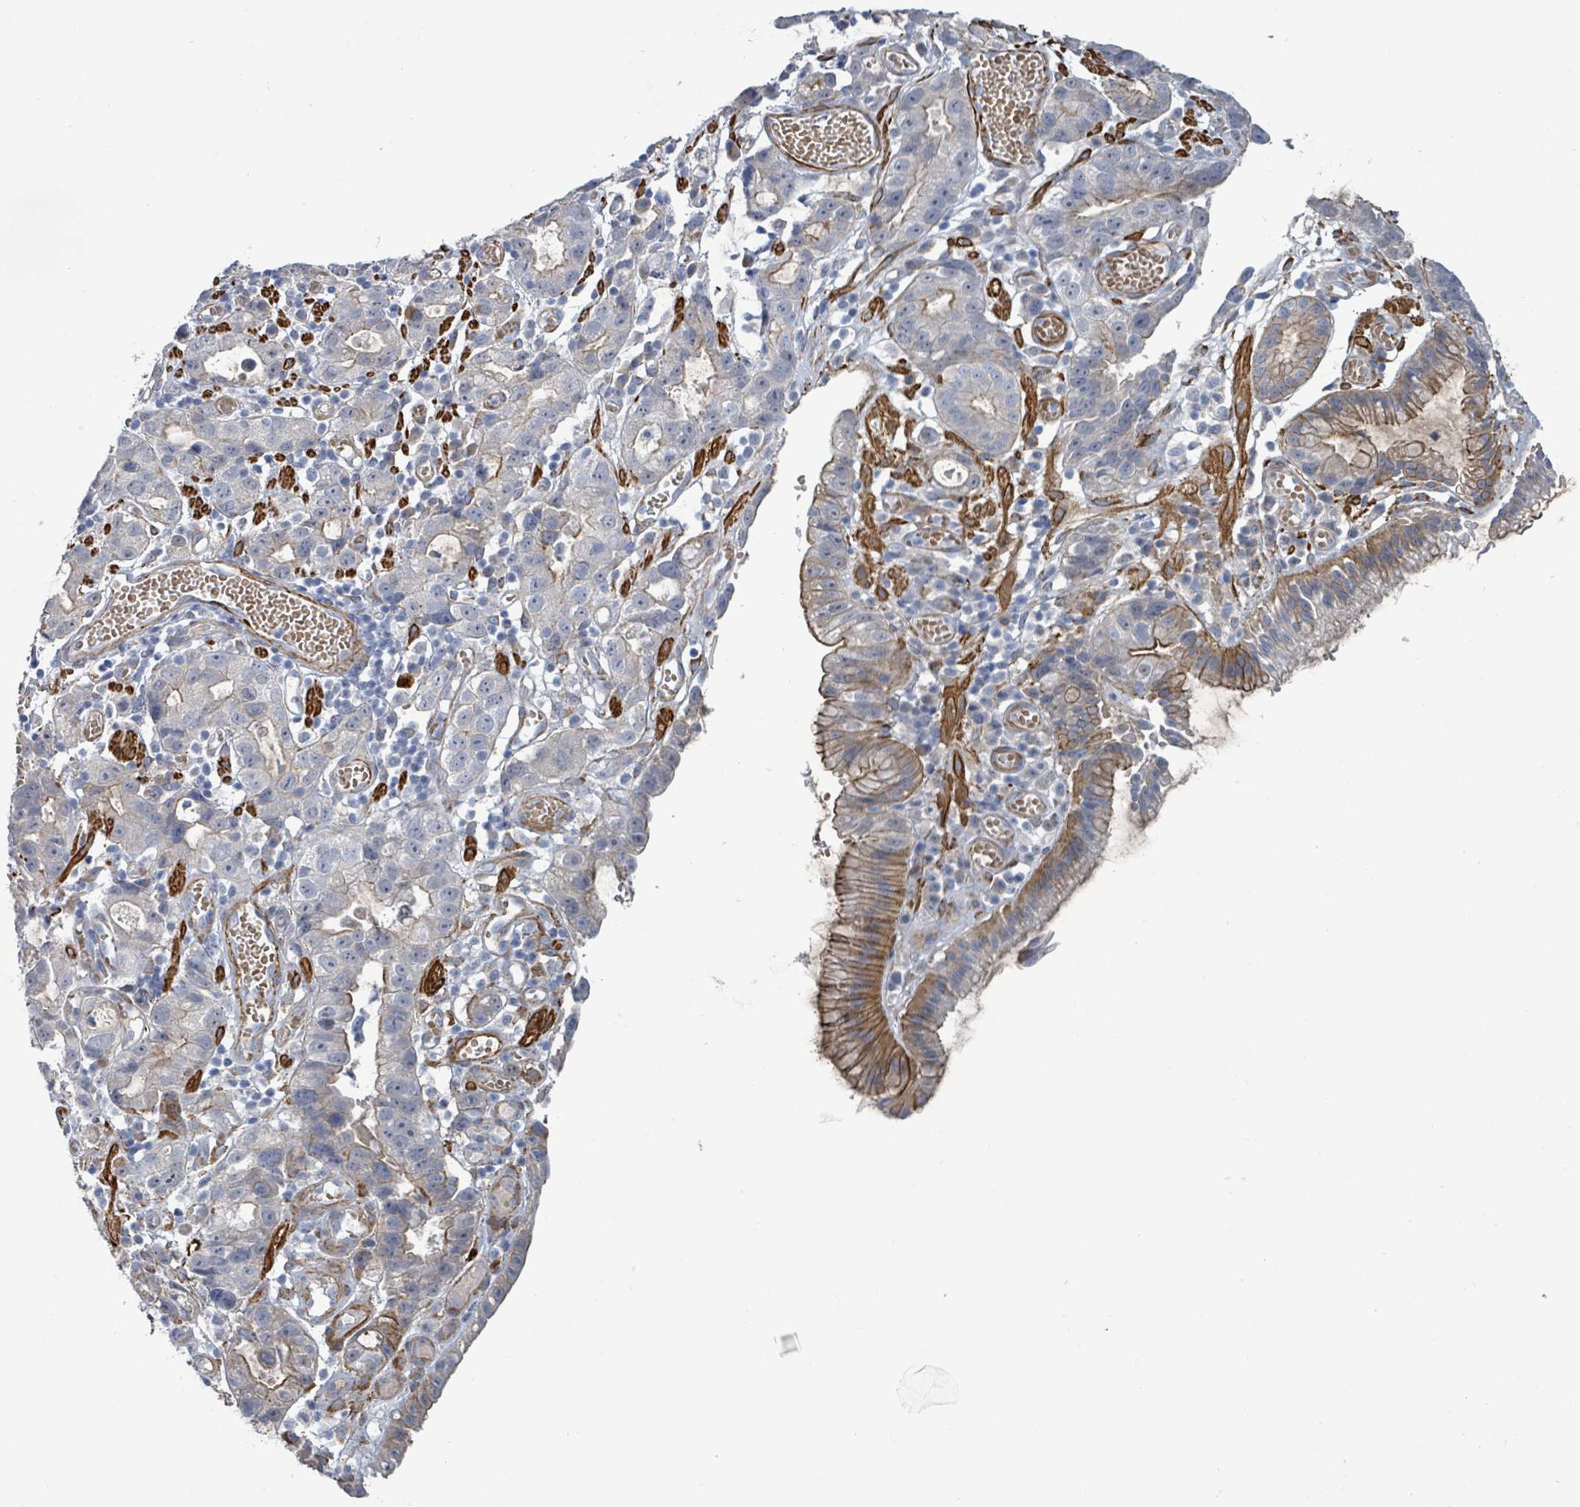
{"staining": {"intensity": "moderate", "quantity": "25%-75%", "location": "cytoplasmic/membranous"}, "tissue": "stomach cancer", "cell_type": "Tumor cells", "image_type": "cancer", "snomed": [{"axis": "morphology", "description": "Adenocarcinoma, NOS"}, {"axis": "topography", "description": "Stomach"}], "caption": "This is a micrograph of immunohistochemistry staining of stomach cancer (adenocarcinoma), which shows moderate expression in the cytoplasmic/membranous of tumor cells.", "gene": "DMRTC1B", "patient": {"sex": "male", "age": 55}}